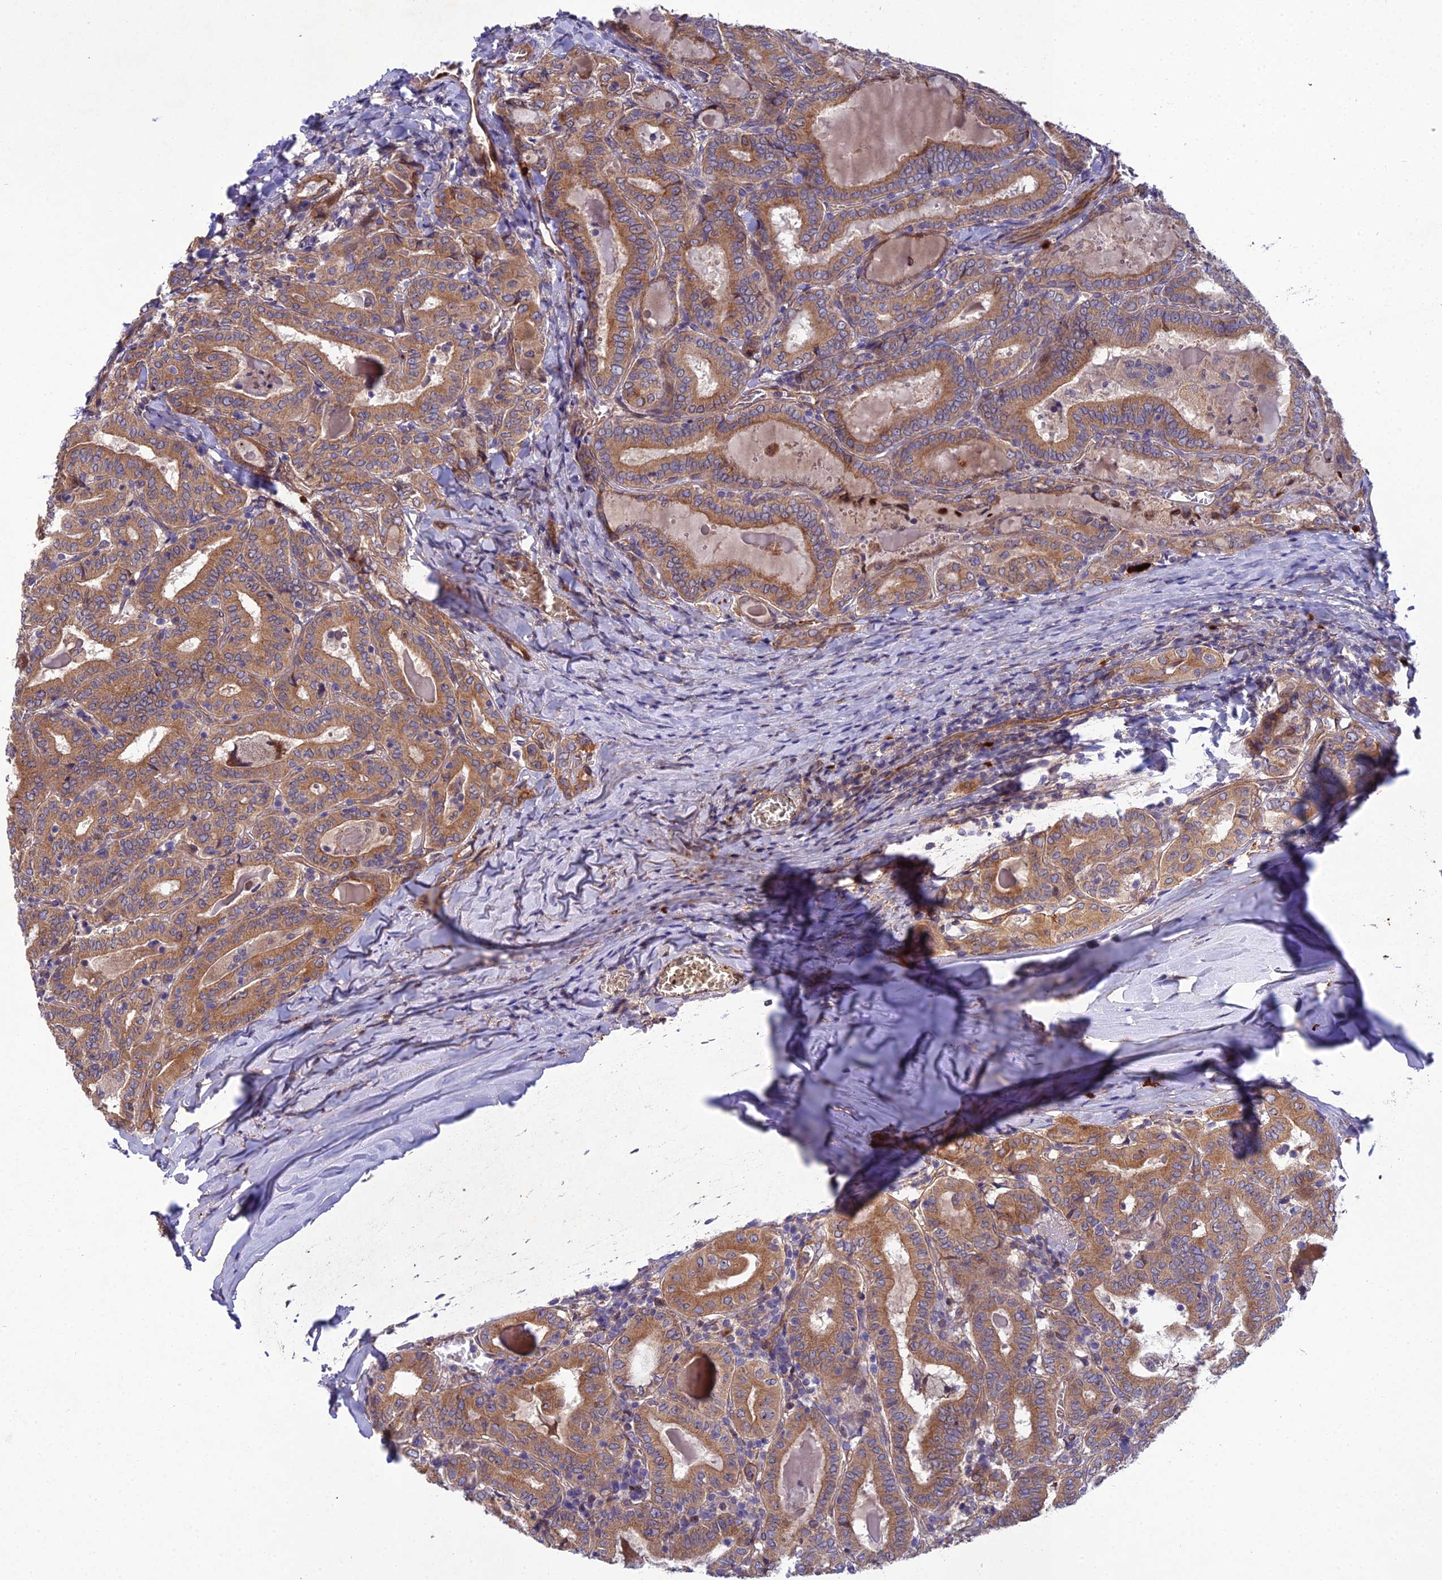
{"staining": {"intensity": "moderate", "quantity": ">75%", "location": "cytoplasmic/membranous"}, "tissue": "thyroid cancer", "cell_type": "Tumor cells", "image_type": "cancer", "snomed": [{"axis": "morphology", "description": "Papillary adenocarcinoma, NOS"}, {"axis": "topography", "description": "Thyroid gland"}], "caption": "Human thyroid cancer stained with a protein marker reveals moderate staining in tumor cells.", "gene": "RALGAPA2", "patient": {"sex": "female", "age": 72}}